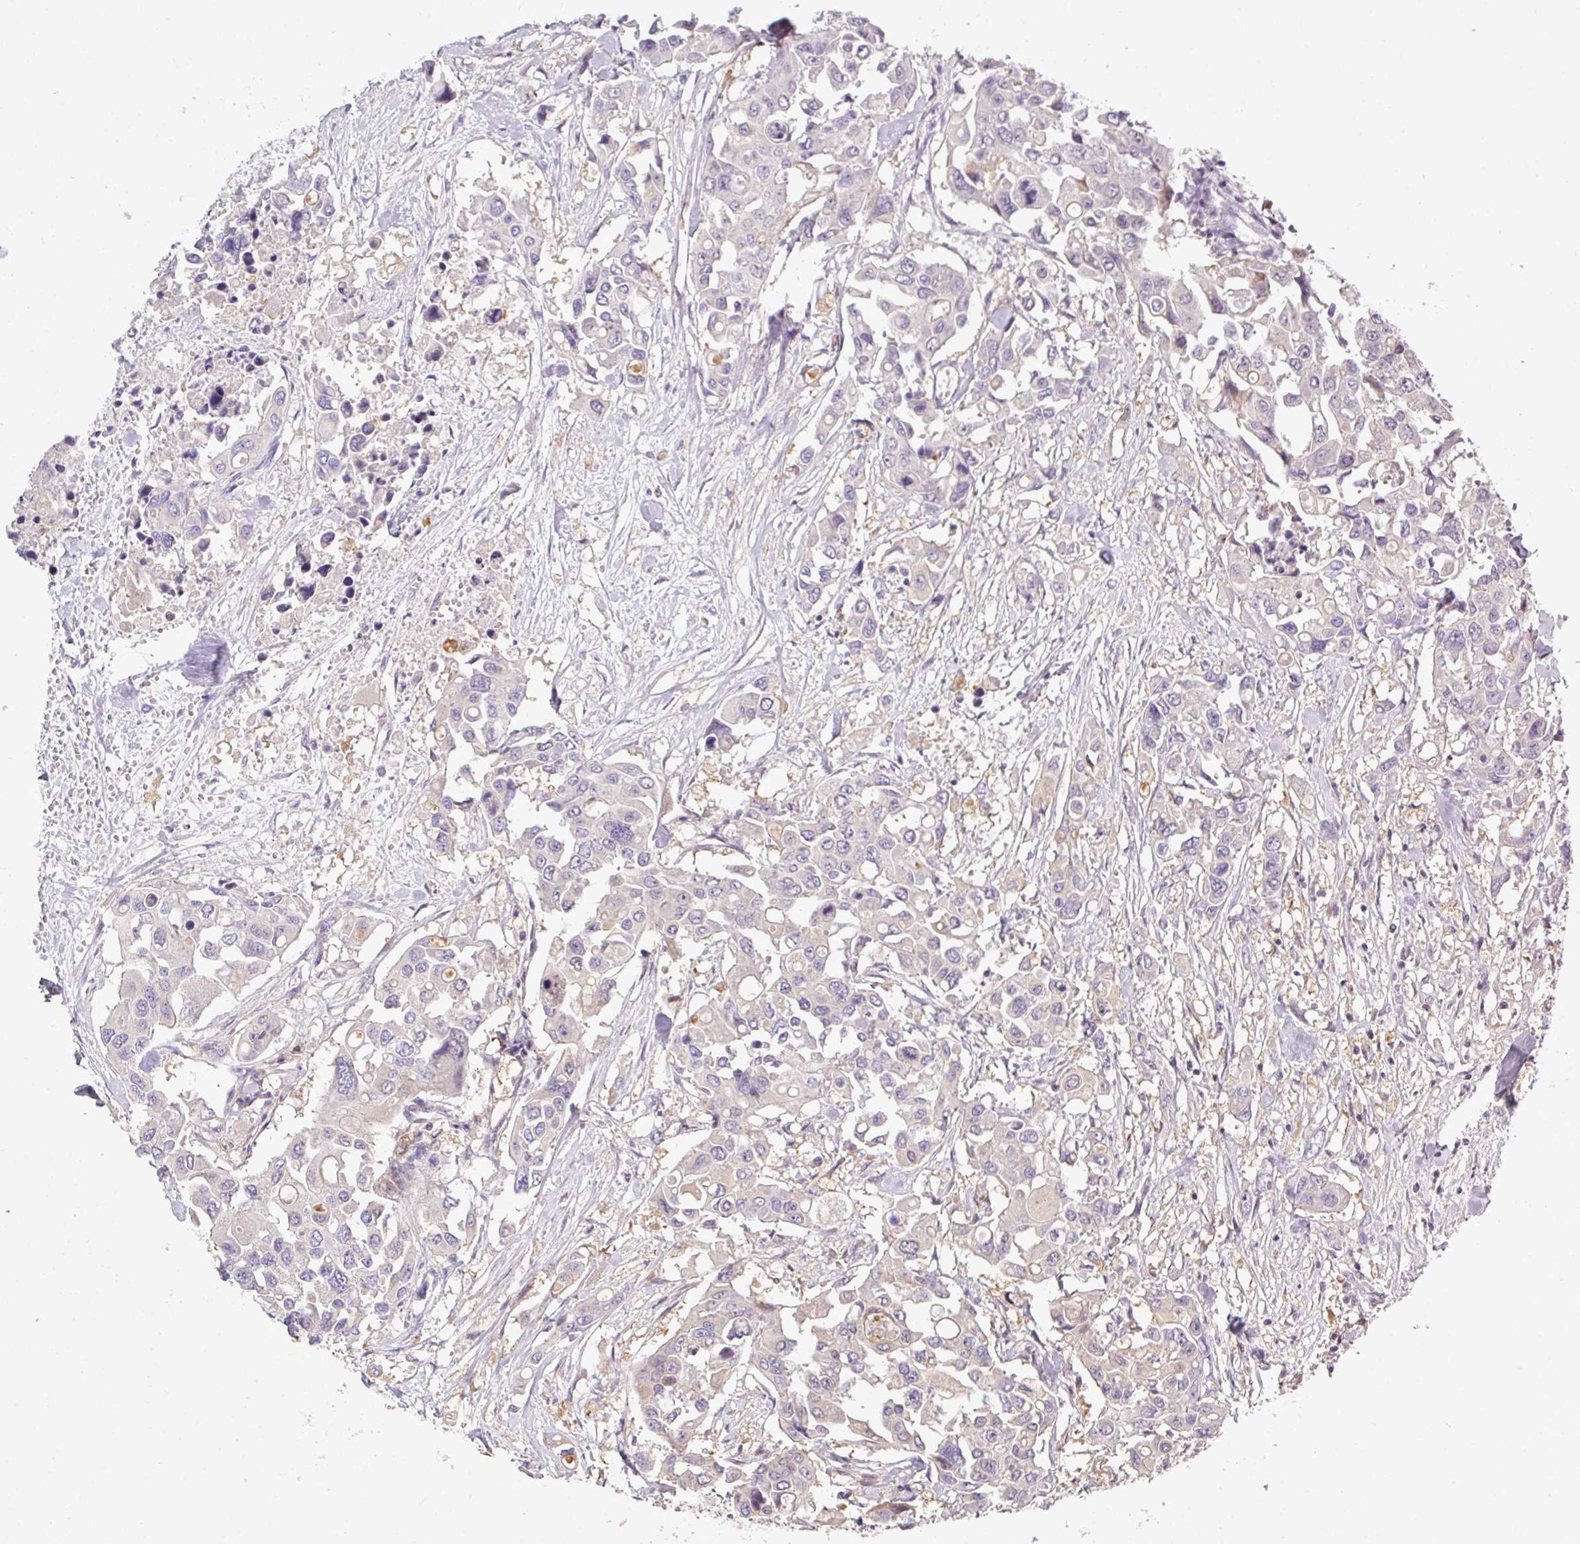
{"staining": {"intensity": "negative", "quantity": "none", "location": "none"}, "tissue": "colorectal cancer", "cell_type": "Tumor cells", "image_type": "cancer", "snomed": [{"axis": "morphology", "description": "Adenocarcinoma, NOS"}, {"axis": "topography", "description": "Colon"}], "caption": "An immunohistochemistry (IHC) histopathology image of colorectal cancer (adenocarcinoma) is shown. There is no staining in tumor cells of colorectal cancer (adenocarcinoma). (DAB (3,3'-diaminobenzidine) immunohistochemistry, high magnification).", "gene": "STAT5A", "patient": {"sex": "male", "age": 77}}